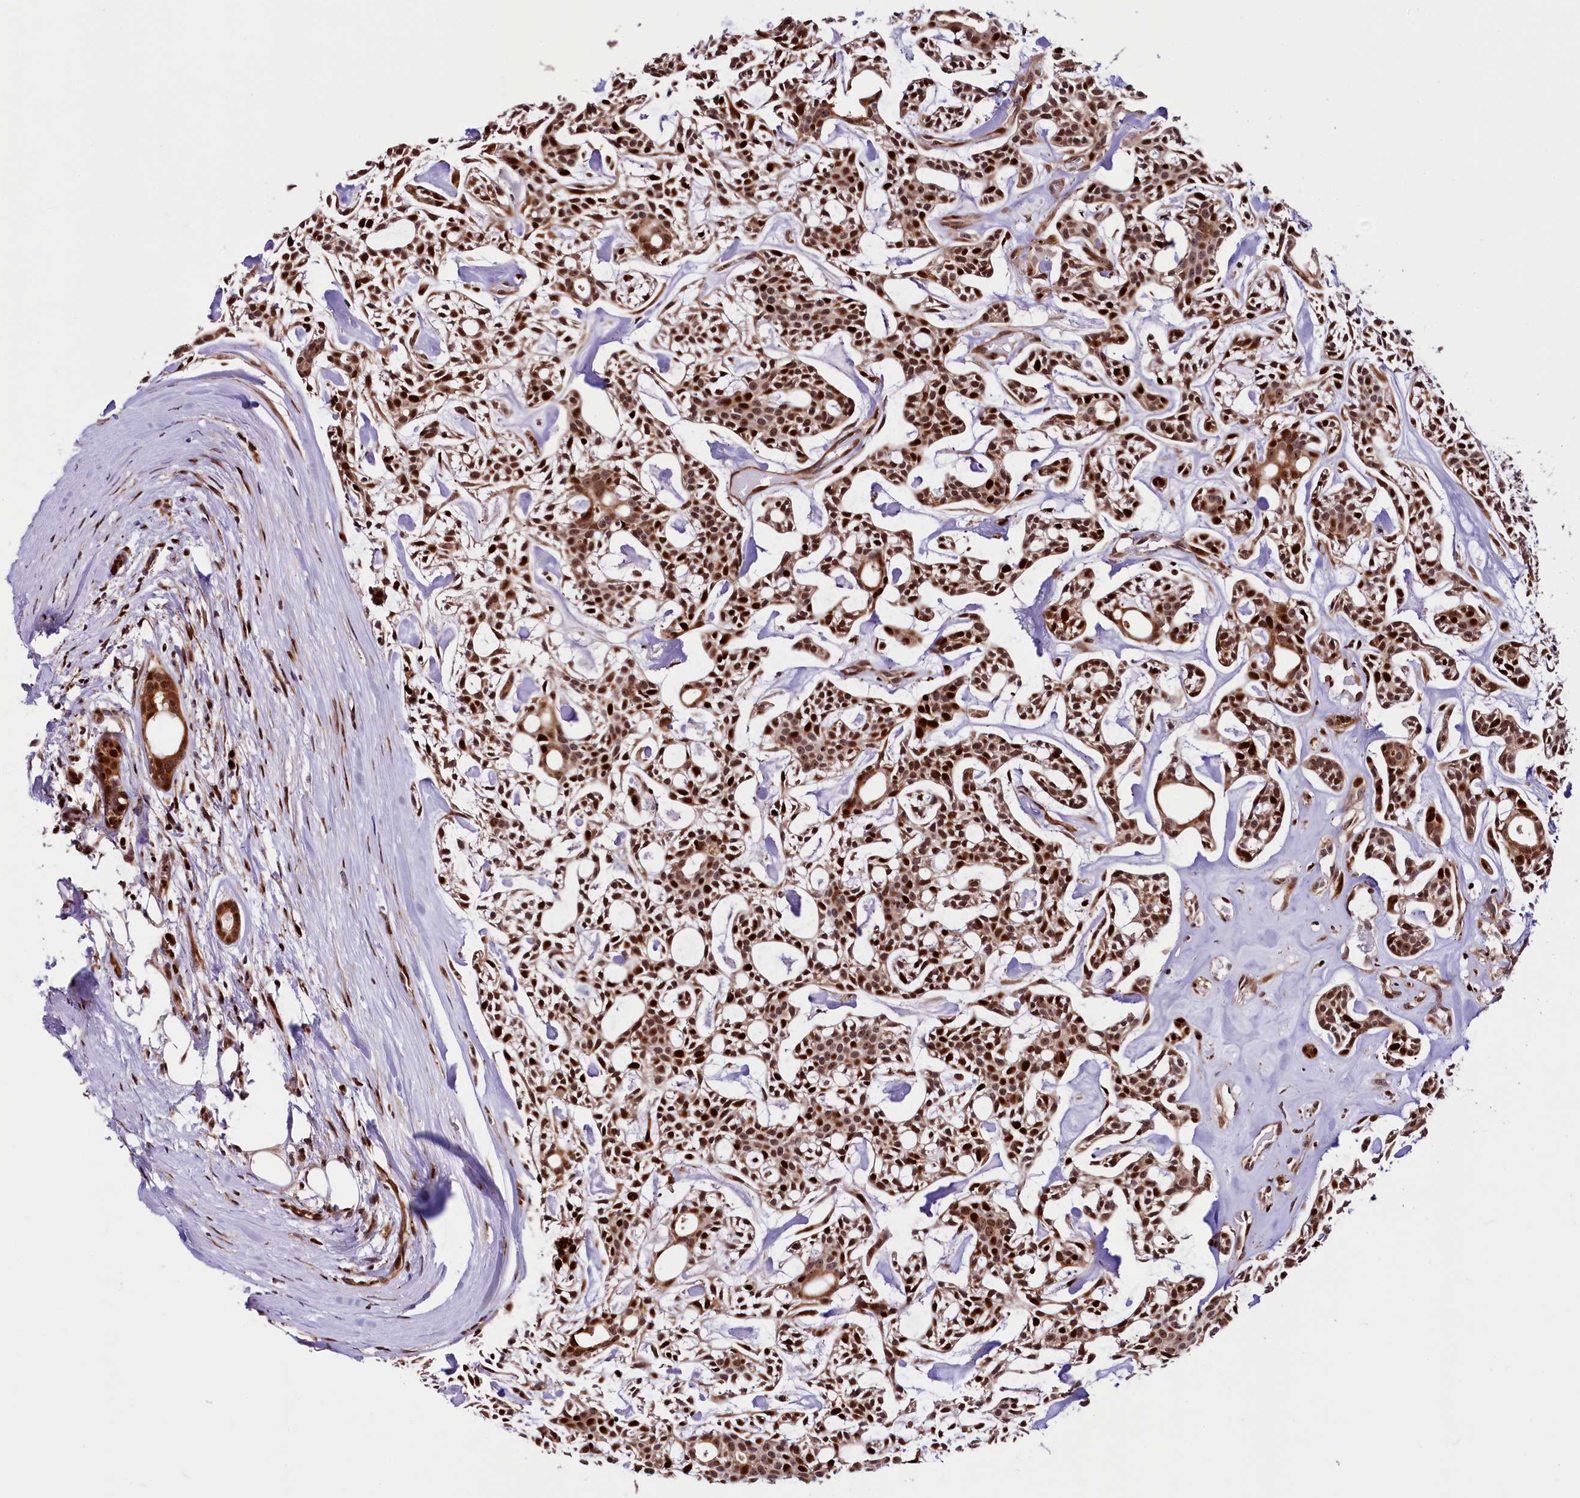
{"staining": {"intensity": "strong", "quantity": ">75%", "location": "cytoplasmic/membranous,nuclear"}, "tissue": "head and neck cancer", "cell_type": "Tumor cells", "image_type": "cancer", "snomed": [{"axis": "morphology", "description": "Adenocarcinoma, NOS"}, {"axis": "topography", "description": "Salivary gland"}, {"axis": "topography", "description": "Head-Neck"}], "caption": "Immunohistochemical staining of head and neck cancer (adenocarcinoma) displays strong cytoplasmic/membranous and nuclear protein positivity in about >75% of tumor cells.", "gene": "TRMT112", "patient": {"sex": "male", "age": 55}}